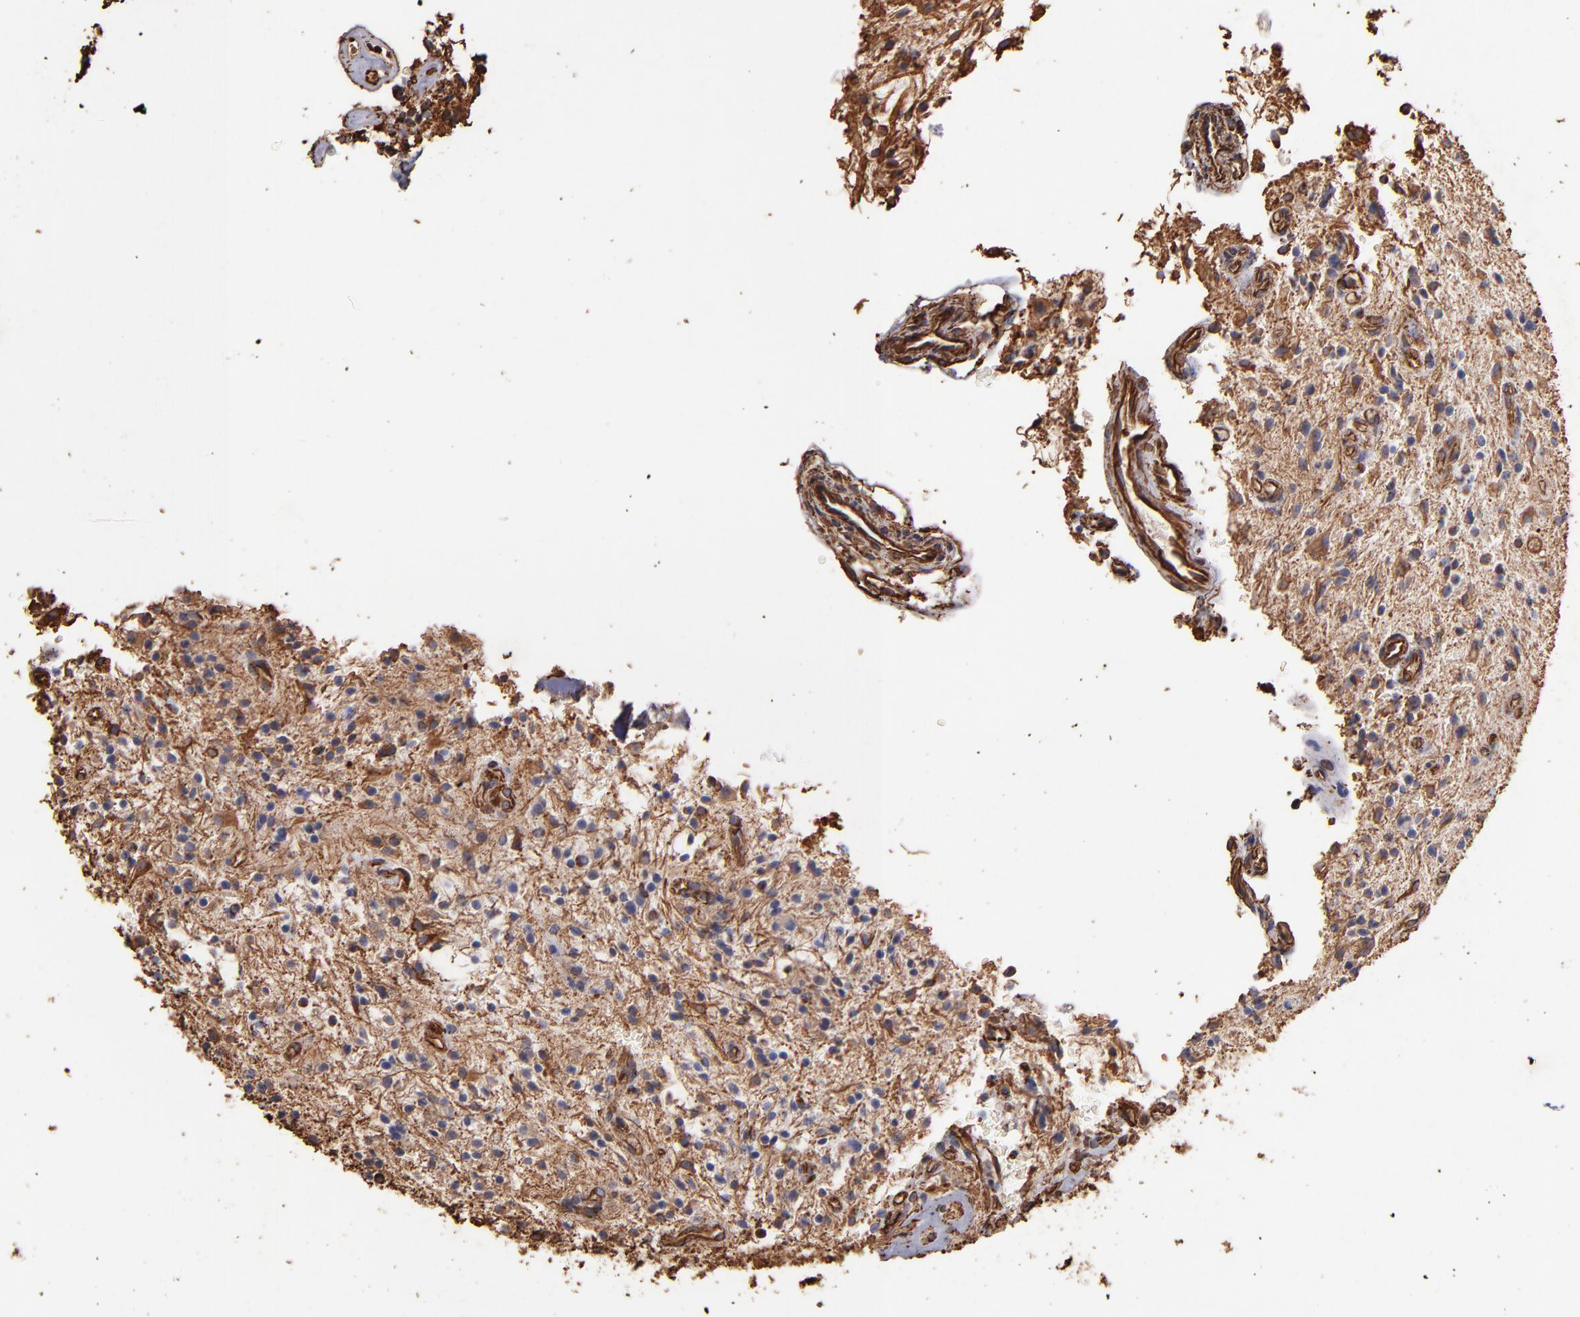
{"staining": {"intensity": "moderate", "quantity": ">75%", "location": "cytoplasmic/membranous"}, "tissue": "glioma", "cell_type": "Tumor cells", "image_type": "cancer", "snomed": [{"axis": "morphology", "description": "Glioma, malignant, NOS"}, {"axis": "topography", "description": "Cerebellum"}], "caption": "Glioma stained with DAB IHC exhibits medium levels of moderate cytoplasmic/membranous expression in approximately >75% of tumor cells.", "gene": "VIM", "patient": {"sex": "female", "age": 10}}